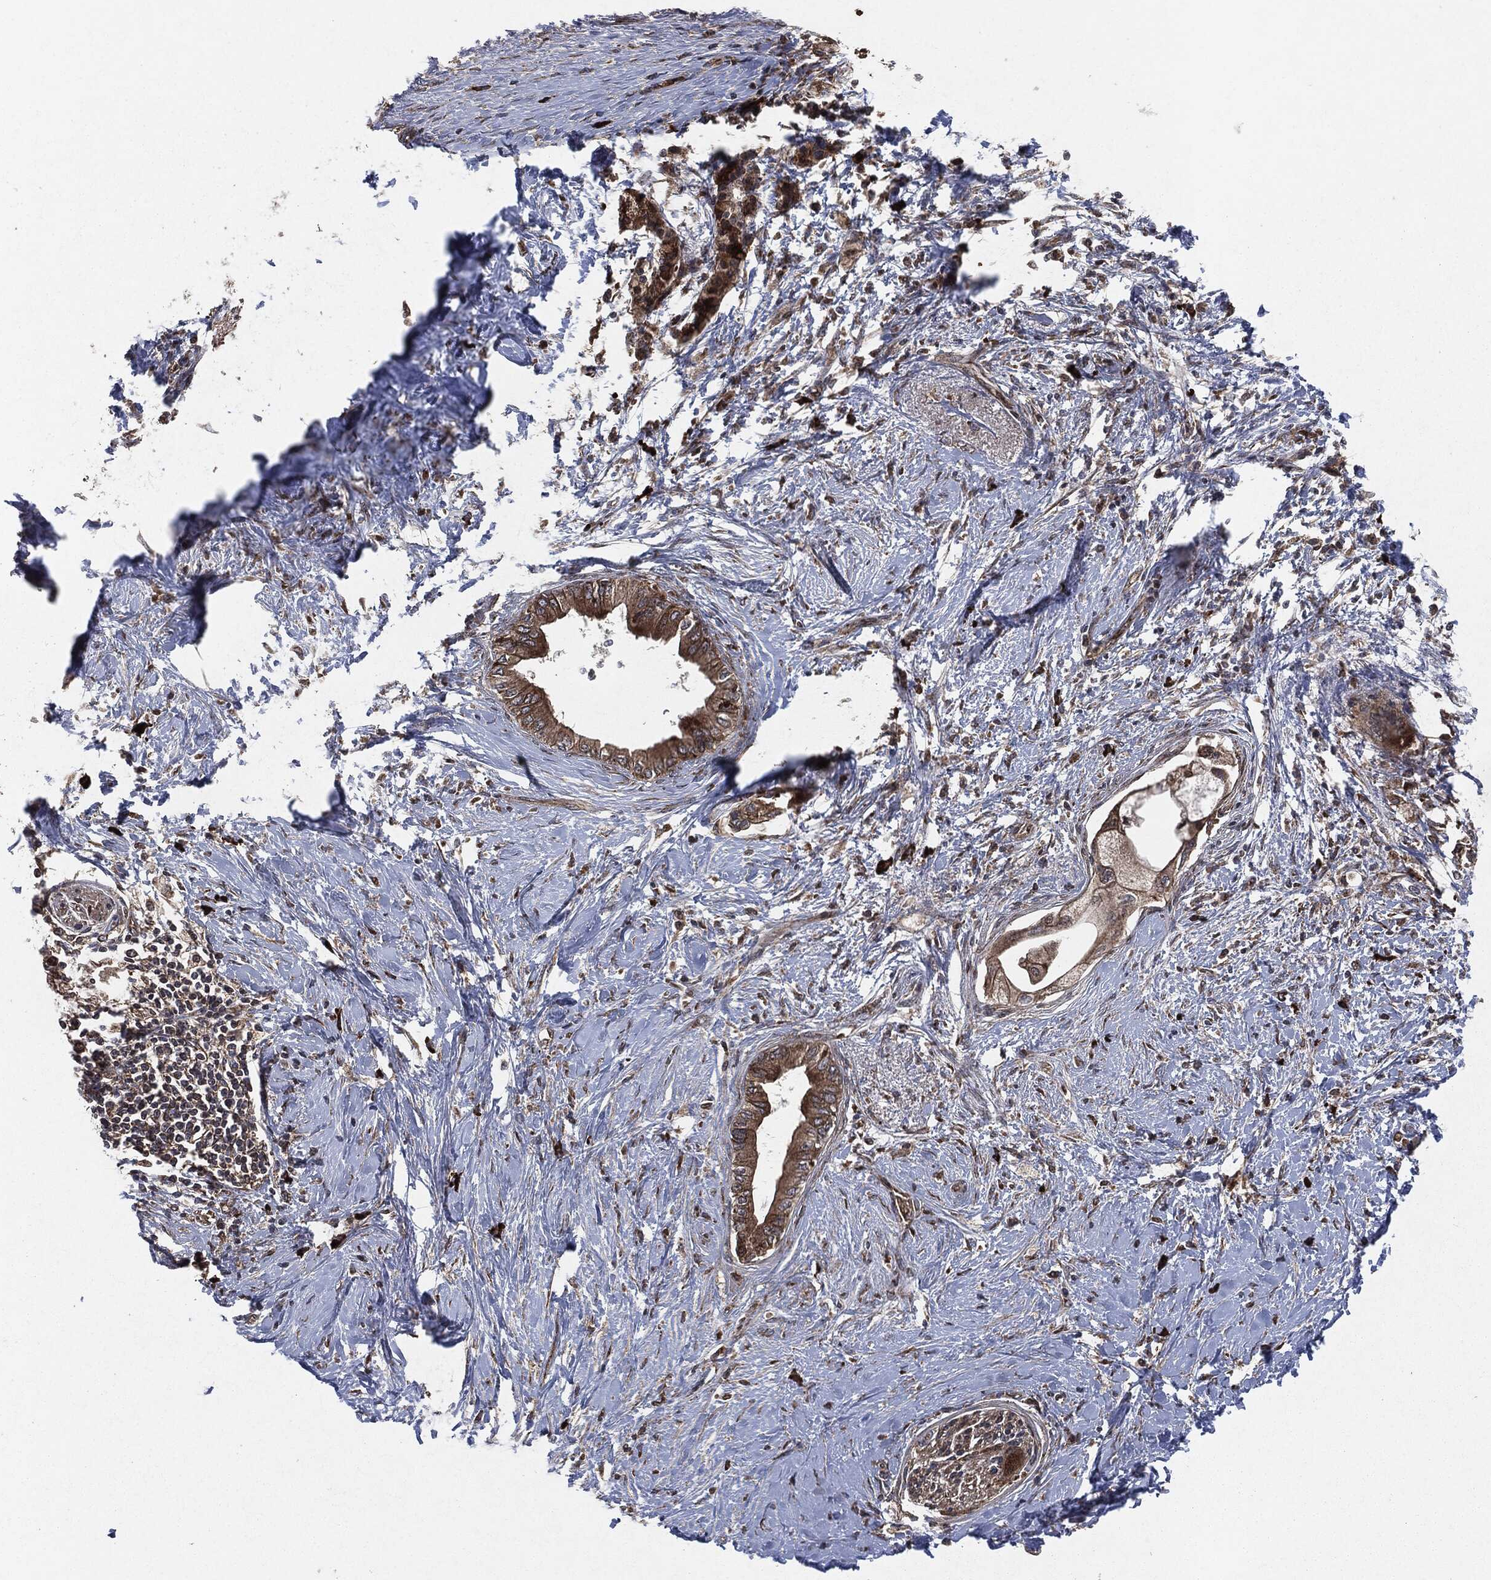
{"staining": {"intensity": "strong", "quantity": "25%-75%", "location": "cytoplasmic/membranous"}, "tissue": "pancreatic cancer", "cell_type": "Tumor cells", "image_type": "cancer", "snomed": [{"axis": "morphology", "description": "Normal tissue, NOS"}, {"axis": "morphology", "description": "Adenocarcinoma, NOS"}, {"axis": "topography", "description": "Pancreas"}, {"axis": "topography", "description": "Duodenum"}], "caption": "Human pancreatic cancer stained with a brown dye shows strong cytoplasmic/membranous positive positivity in about 25%-75% of tumor cells.", "gene": "RAF1", "patient": {"sex": "female", "age": 60}}